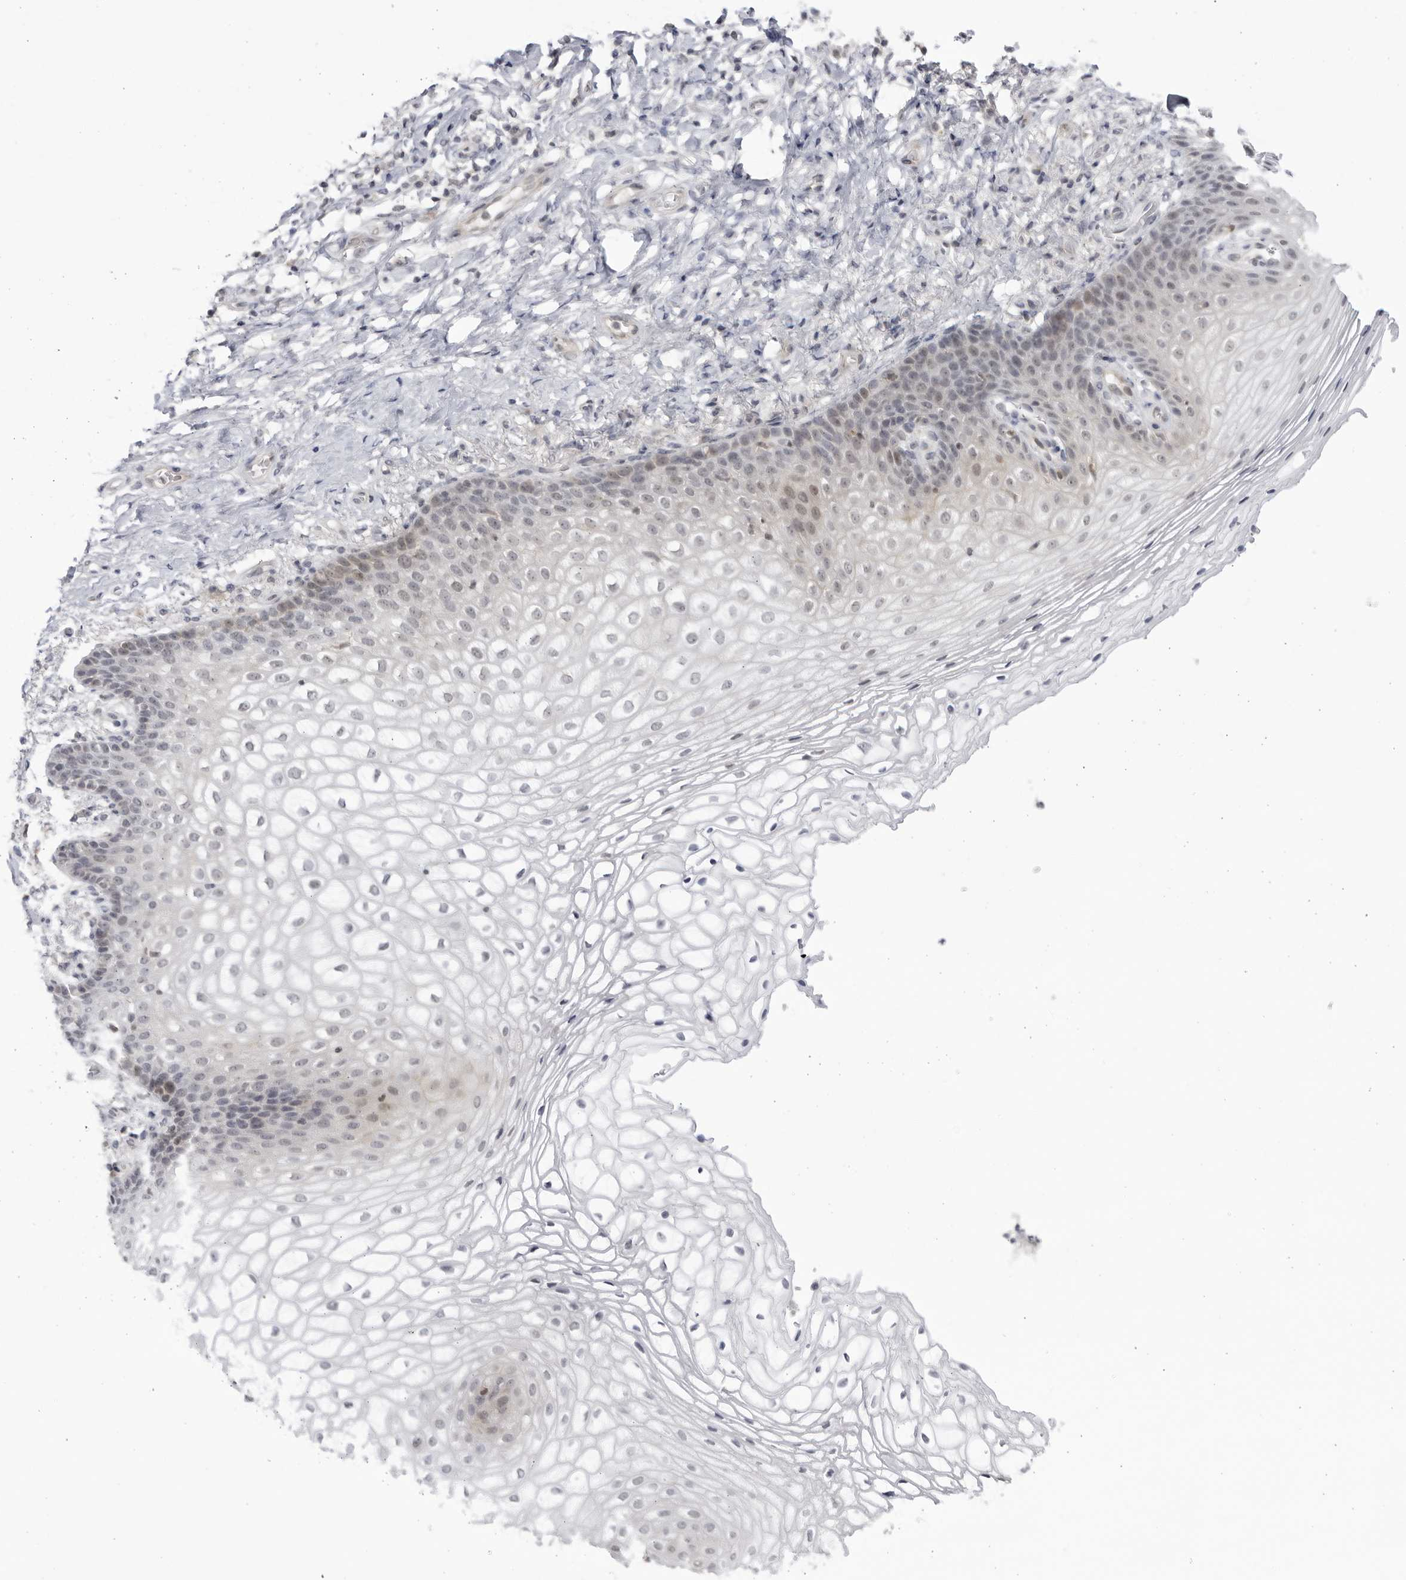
{"staining": {"intensity": "weak", "quantity": "<25%", "location": "nuclear"}, "tissue": "vagina", "cell_type": "Squamous epithelial cells", "image_type": "normal", "snomed": [{"axis": "morphology", "description": "Normal tissue, NOS"}, {"axis": "topography", "description": "Vagina"}], "caption": "High magnification brightfield microscopy of unremarkable vagina stained with DAB (brown) and counterstained with hematoxylin (blue): squamous epithelial cells show no significant positivity. (DAB (3,3'-diaminobenzidine) IHC with hematoxylin counter stain).", "gene": "CNBD1", "patient": {"sex": "female", "age": 60}}